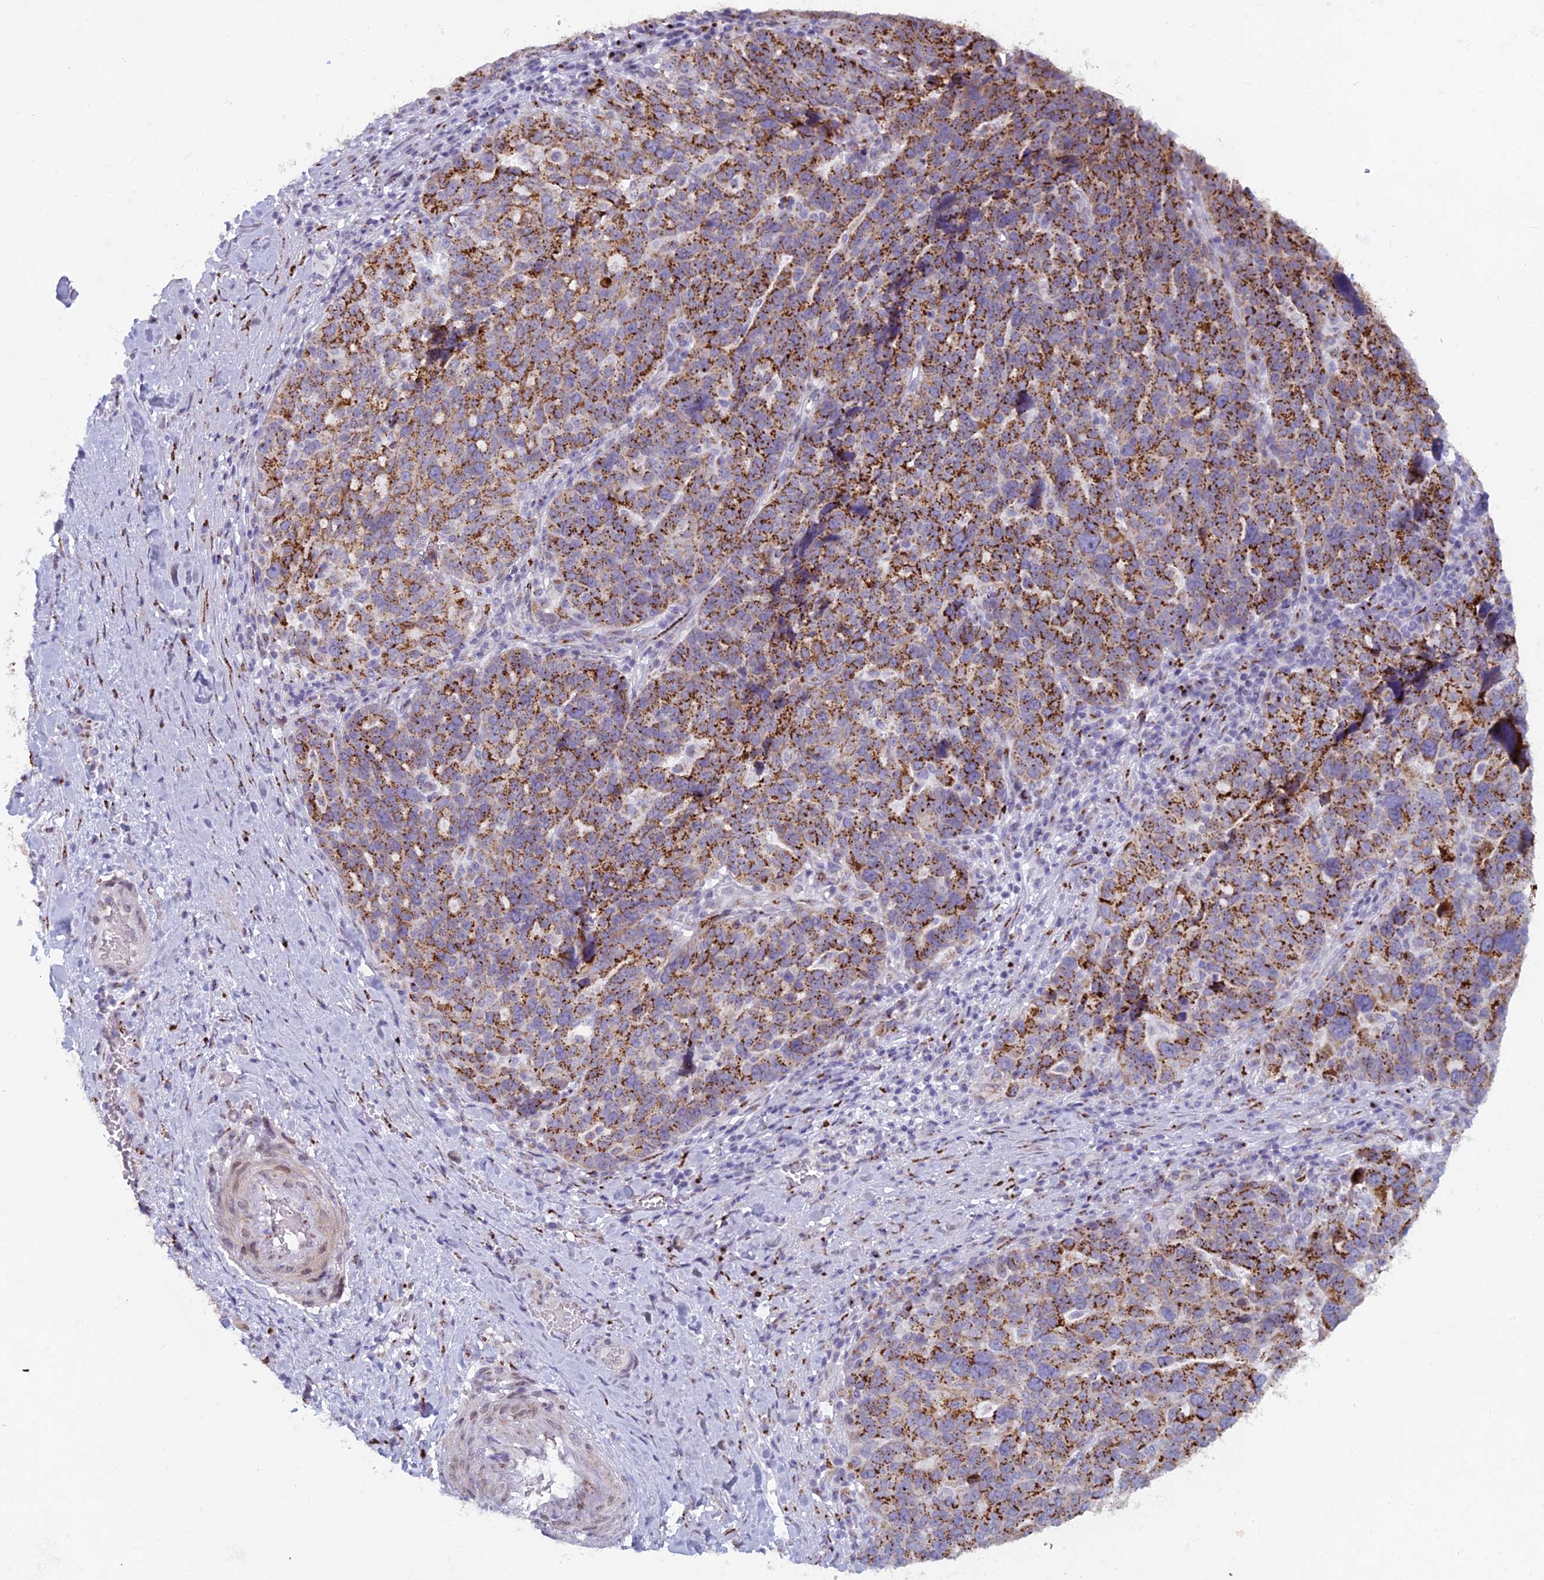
{"staining": {"intensity": "strong", "quantity": ">75%", "location": "cytoplasmic/membranous"}, "tissue": "ovarian cancer", "cell_type": "Tumor cells", "image_type": "cancer", "snomed": [{"axis": "morphology", "description": "Cystadenocarcinoma, serous, NOS"}, {"axis": "topography", "description": "Ovary"}], "caption": "Protein staining displays strong cytoplasmic/membranous staining in about >75% of tumor cells in ovarian cancer (serous cystadenocarcinoma).", "gene": "FAM3C", "patient": {"sex": "female", "age": 59}}